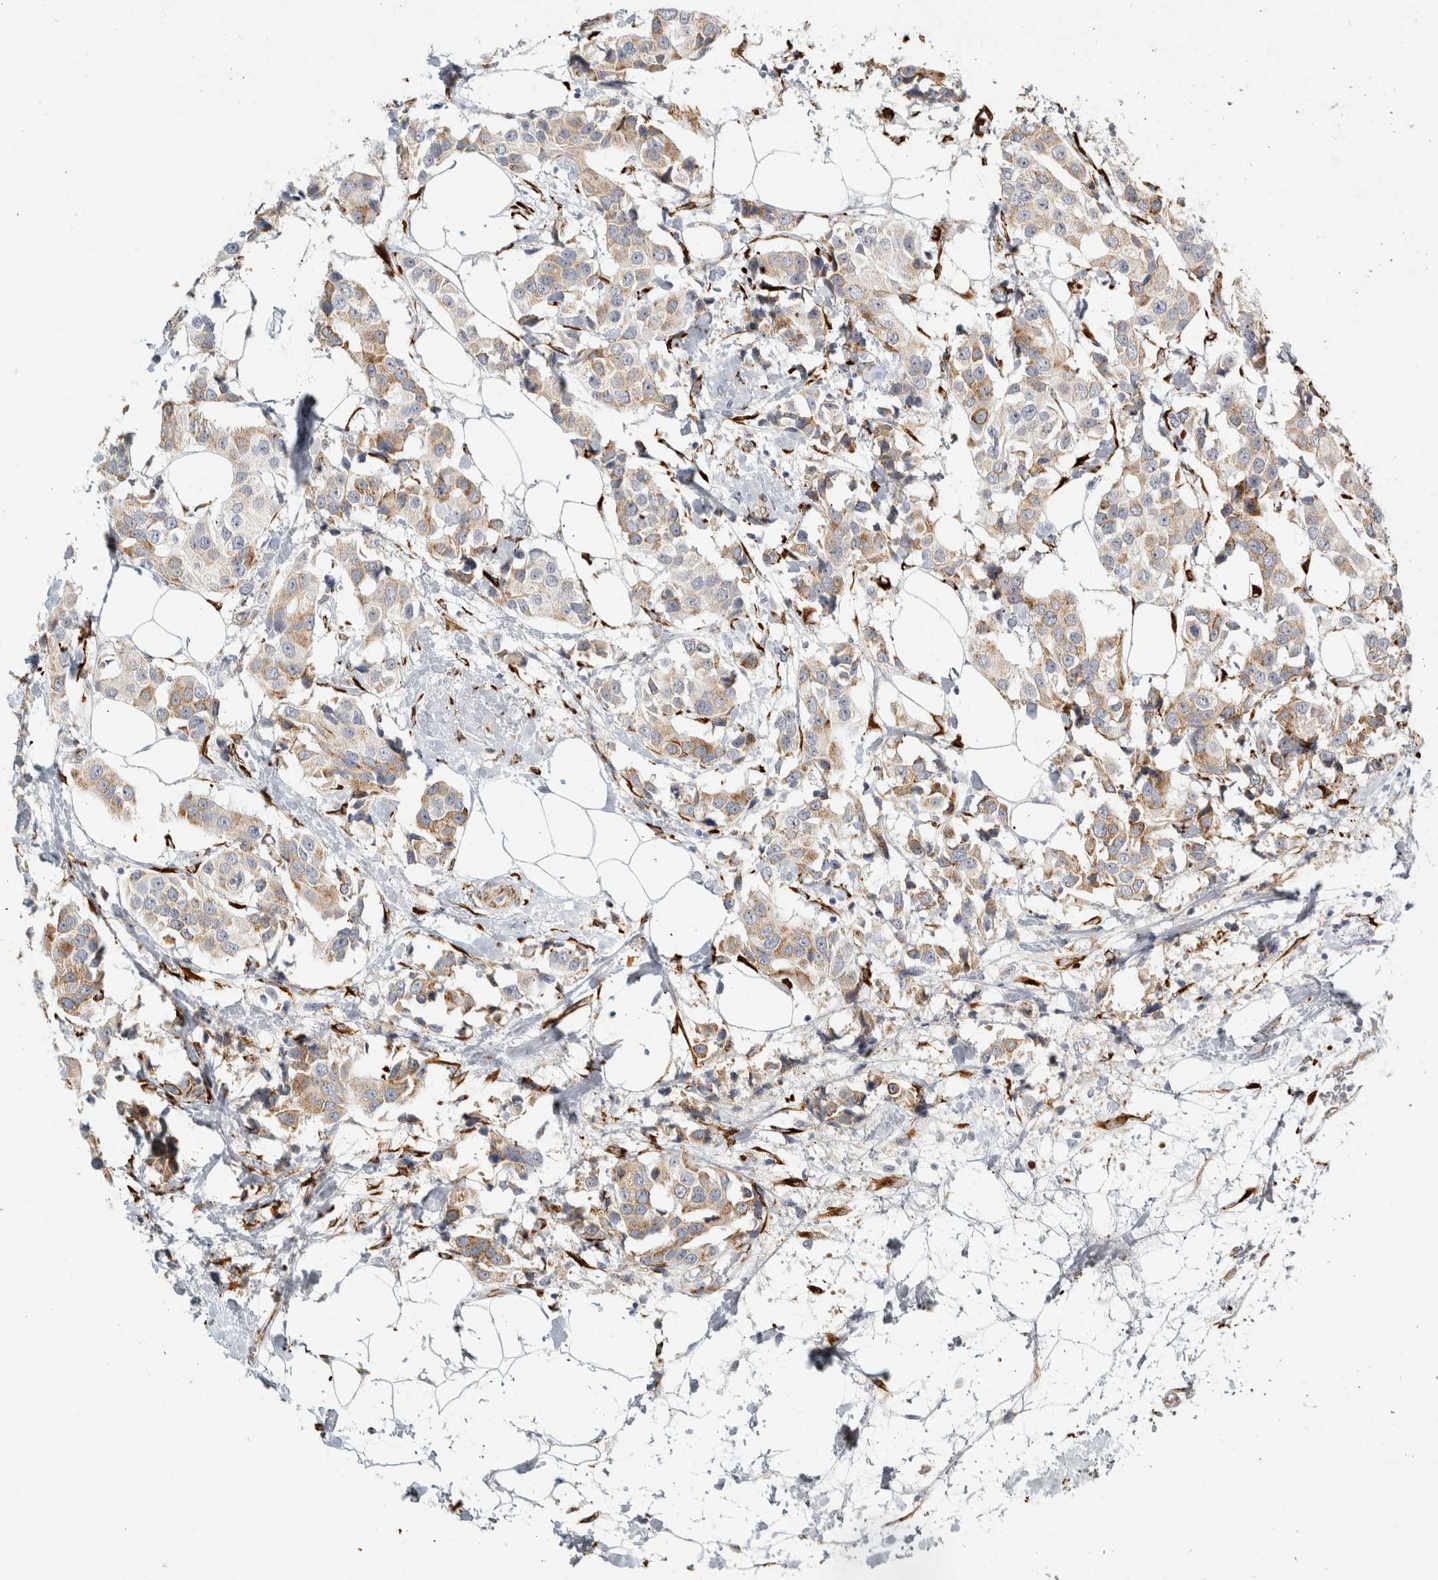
{"staining": {"intensity": "moderate", "quantity": "25%-75%", "location": "cytoplasmic/membranous"}, "tissue": "breast cancer", "cell_type": "Tumor cells", "image_type": "cancer", "snomed": [{"axis": "morphology", "description": "Normal tissue, NOS"}, {"axis": "morphology", "description": "Duct carcinoma"}, {"axis": "topography", "description": "Breast"}], "caption": "The immunohistochemical stain shows moderate cytoplasmic/membranous expression in tumor cells of breast invasive ductal carcinoma tissue. The protein of interest is stained brown, and the nuclei are stained in blue (DAB IHC with brightfield microscopy, high magnification).", "gene": "OSTN", "patient": {"sex": "female", "age": 39}}